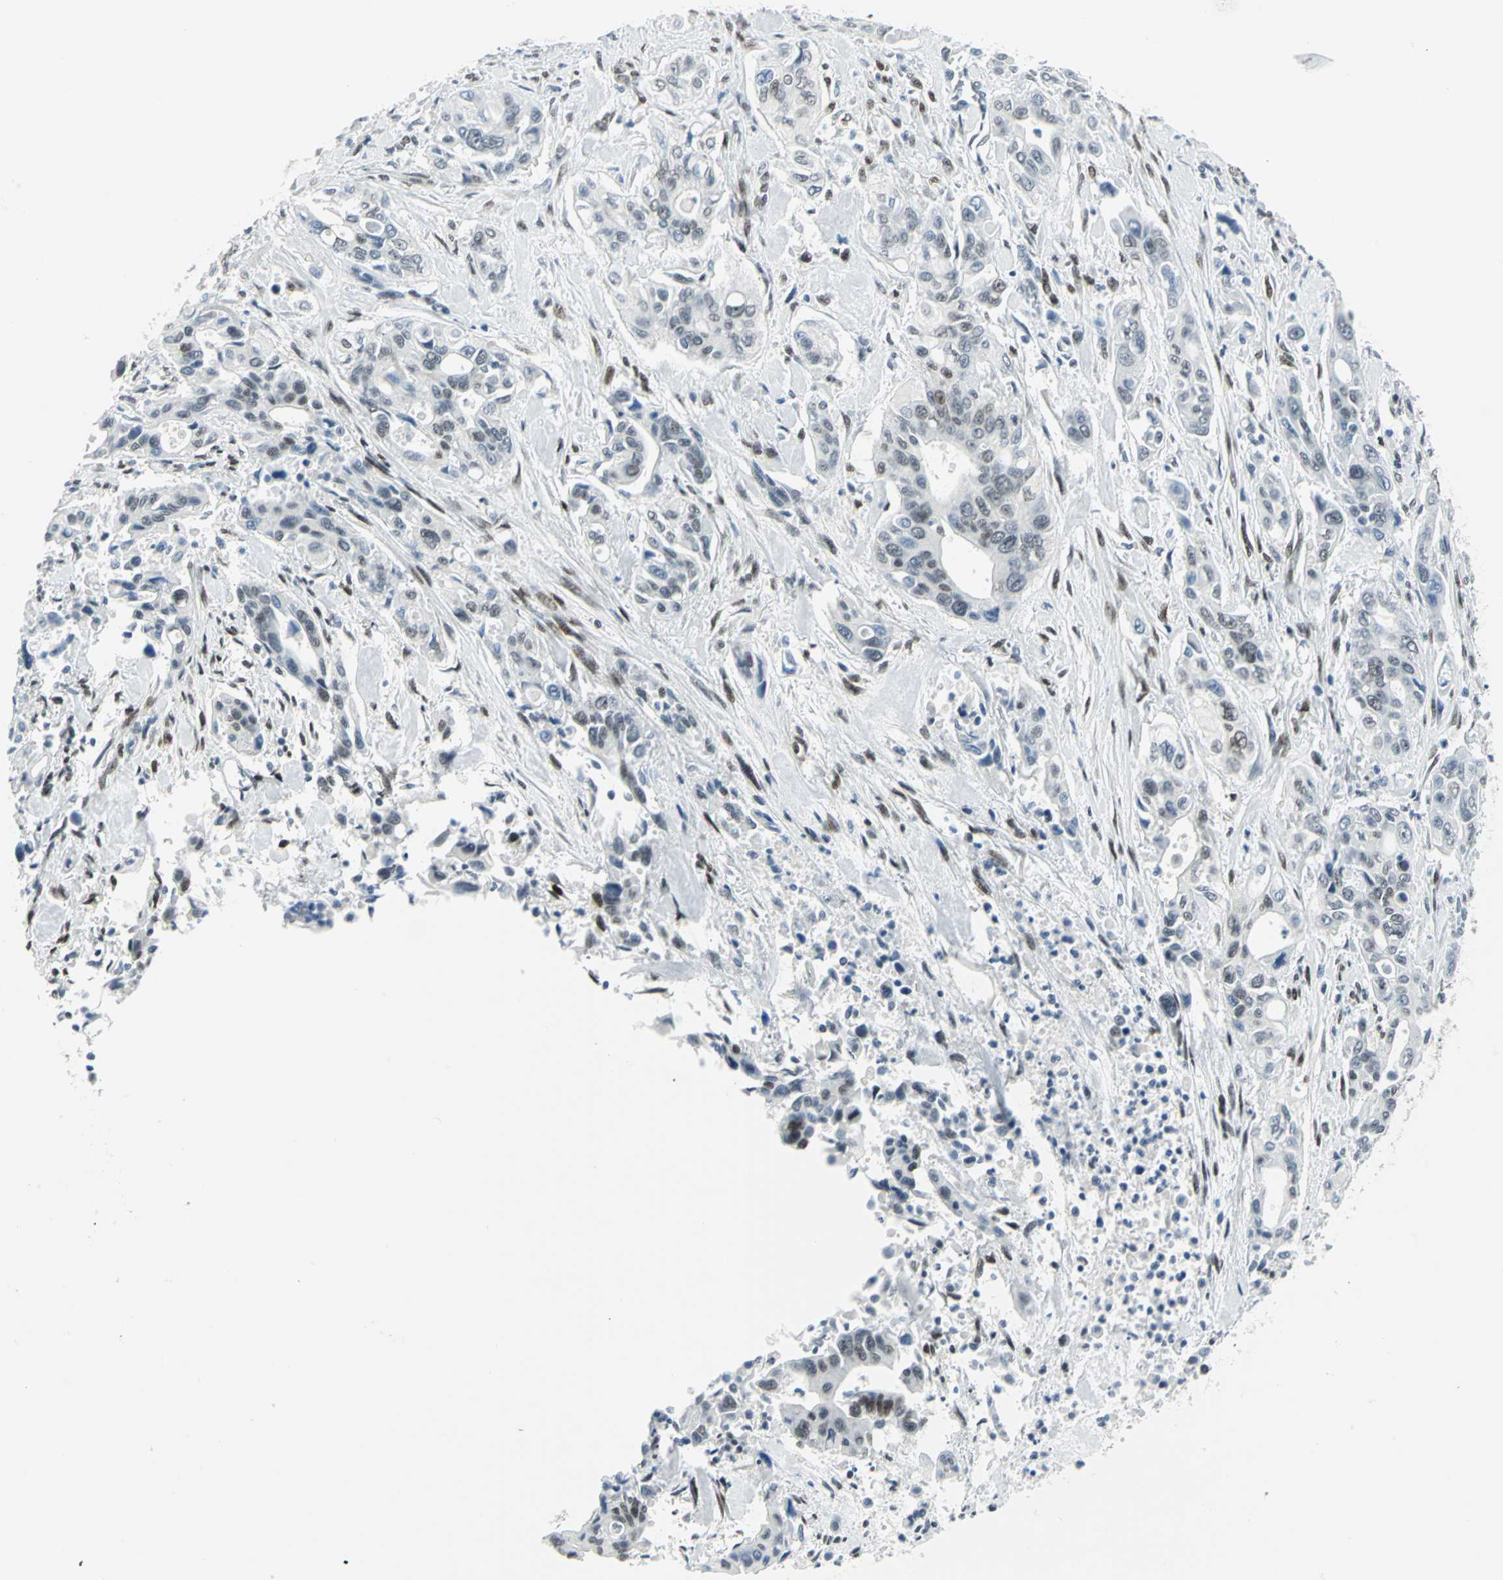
{"staining": {"intensity": "moderate", "quantity": "<25%", "location": "nuclear"}, "tissue": "pancreatic cancer", "cell_type": "Tumor cells", "image_type": "cancer", "snomed": [{"axis": "morphology", "description": "Adenocarcinoma, NOS"}, {"axis": "topography", "description": "Pancreas"}], "caption": "This photomicrograph demonstrates immunohistochemistry staining of human pancreatic adenocarcinoma, with low moderate nuclear staining in about <25% of tumor cells.", "gene": "MEIS2", "patient": {"sex": "male", "age": 77}}